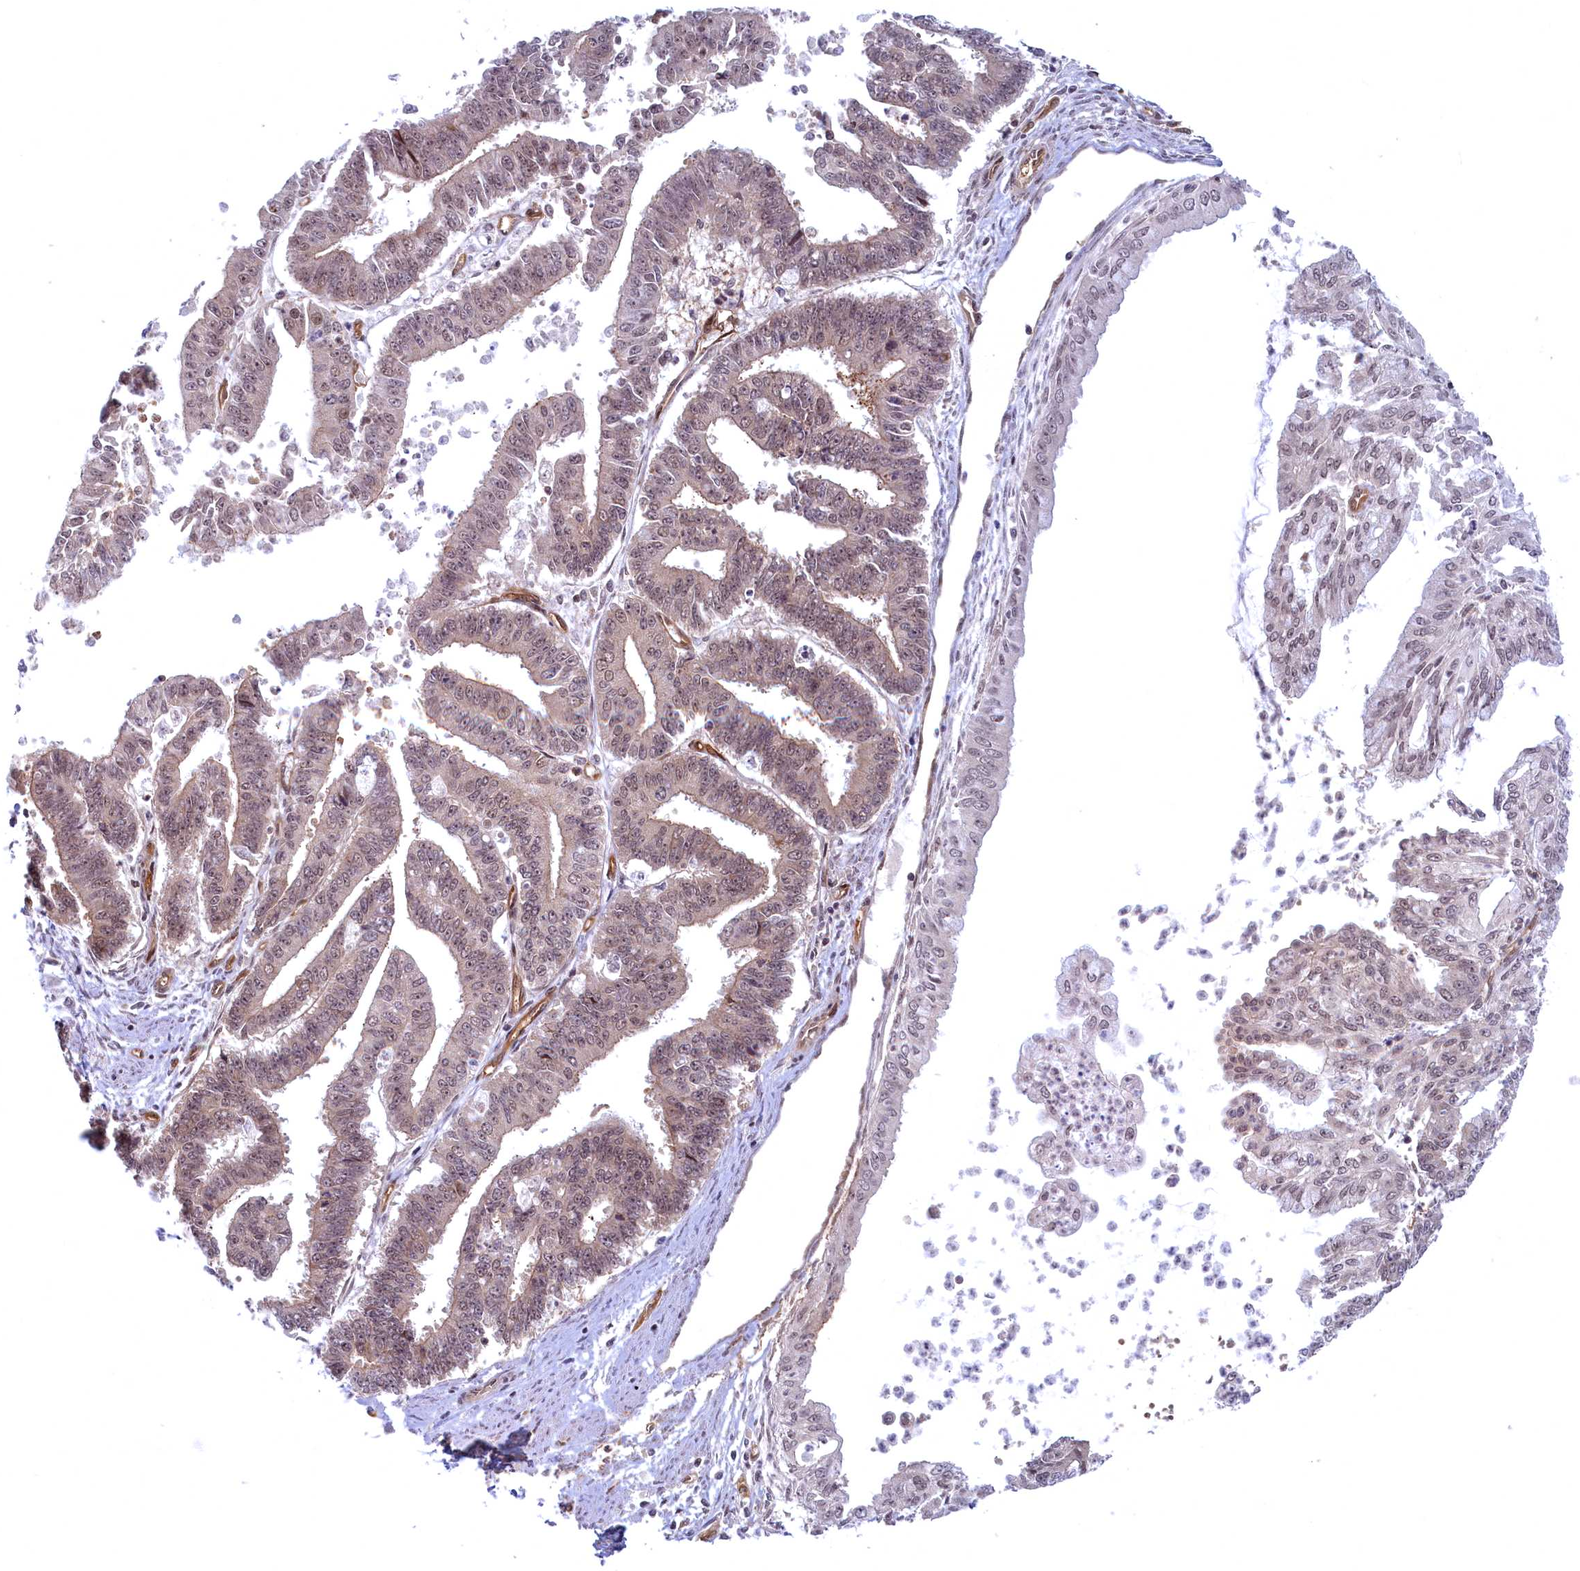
{"staining": {"intensity": "weak", "quantity": "25%-75%", "location": "nuclear"}, "tissue": "endometrial cancer", "cell_type": "Tumor cells", "image_type": "cancer", "snomed": [{"axis": "morphology", "description": "Adenocarcinoma, NOS"}, {"axis": "topography", "description": "Endometrium"}], "caption": "This is a micrograph of immunohistochemistry staining of adenocarcinoma (endometrial), which shows weak staining in the nuclear of tumor cells.", "gene": "SNRK", "patient": {"sex": "female", "age": 73}}